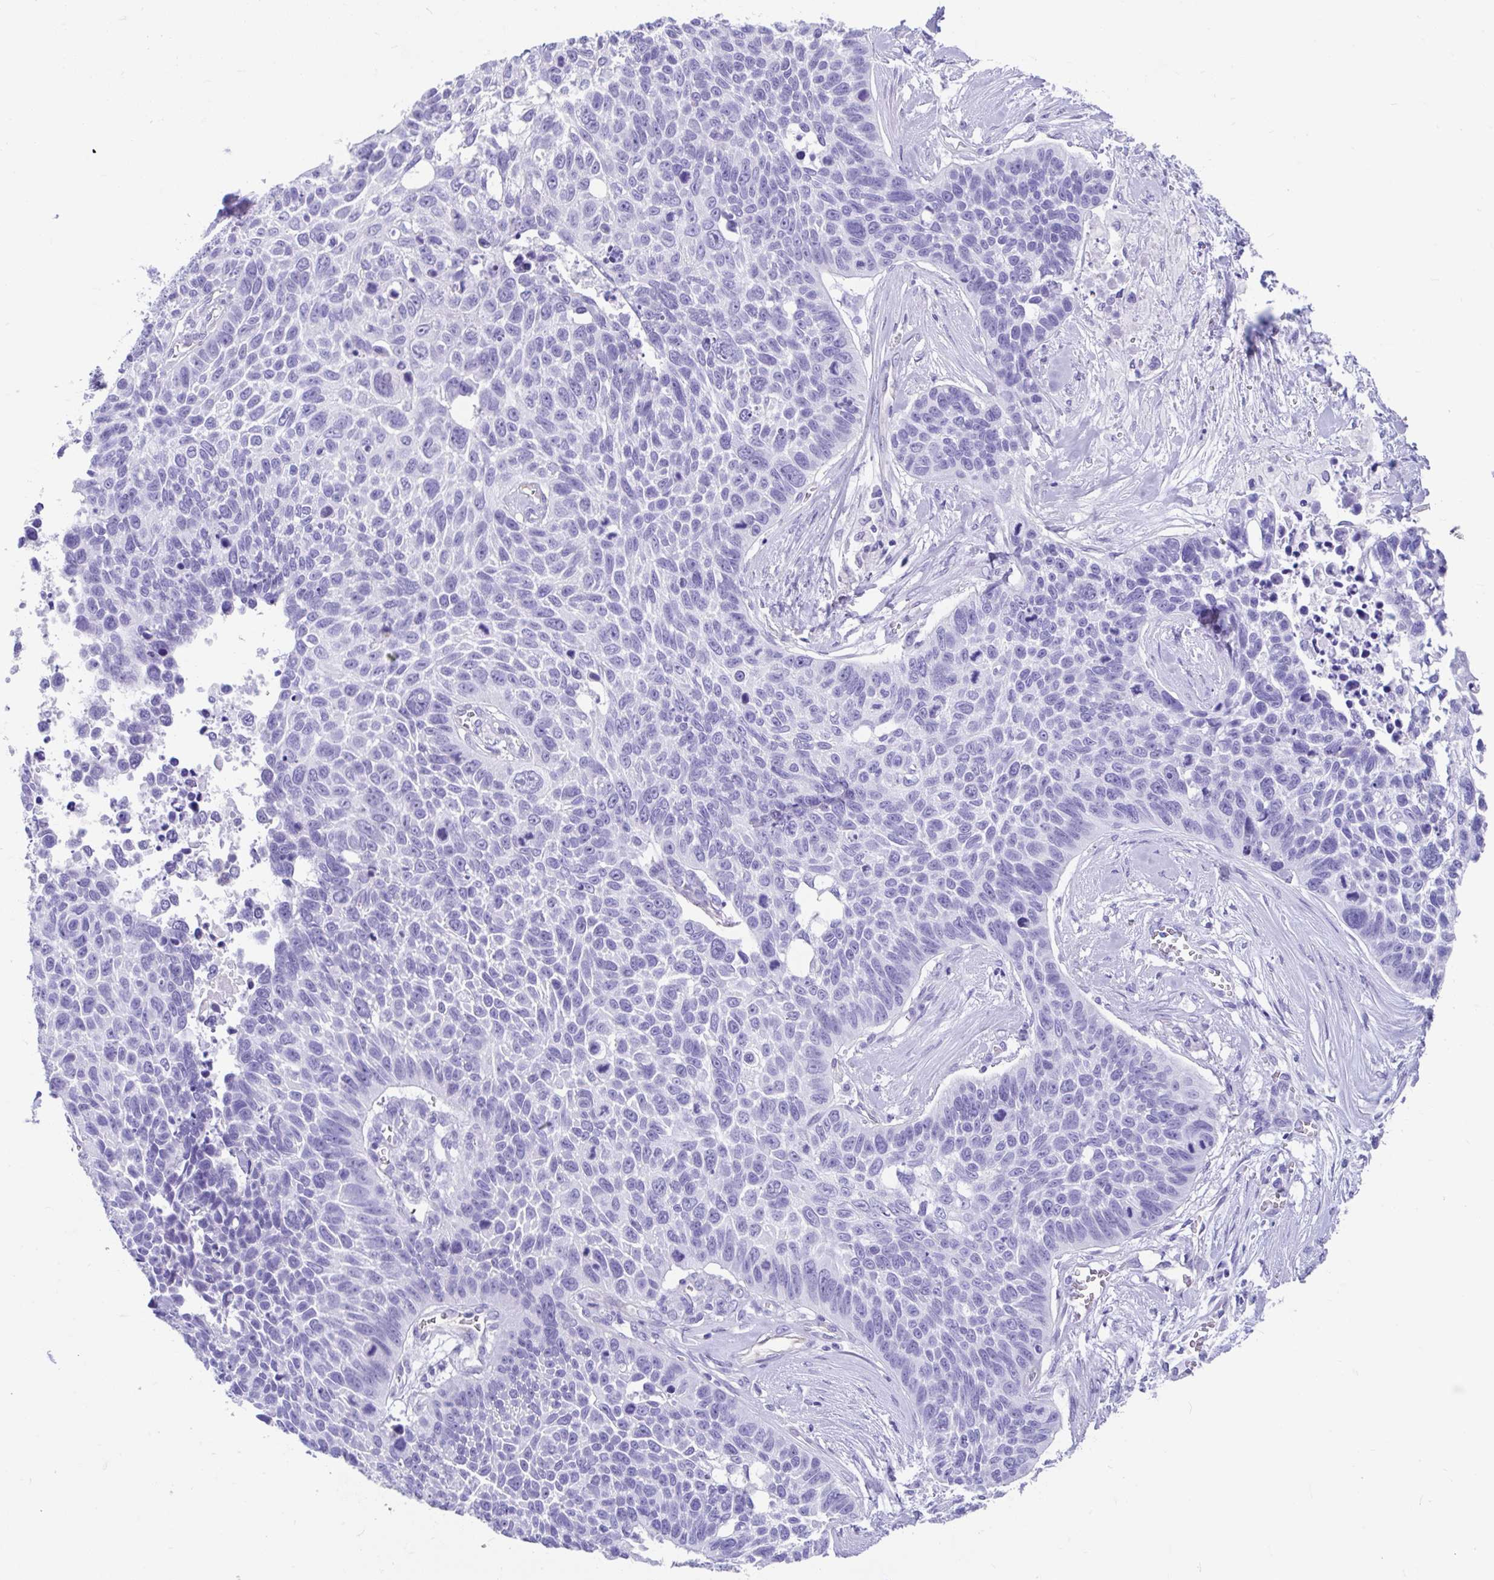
{"staining": {"intensity": "negative", "quantity": "none", "location": "none"}, "tissue": "lung cancer", "cell_type": "Tumor cells", "image_type": "cancer", "snomed": [{"axis": "morphology", "description": "Squamous cell carcinoma, NOS"}, {"axis": "topography", "description": "Lung"}], "caption": "IHC photomicrograph of human lung cancer (squamous cell carcinoma) stained for a protein (brown), which shows no expression in tumor cells. The staining is performed using DAB (3,3'-diaminobenzidine) brown chromogen with nuclei counter-stained in using hematoxylin.", "gene": "FAM107A", "patient": {"sex": "male", "age": 62}}